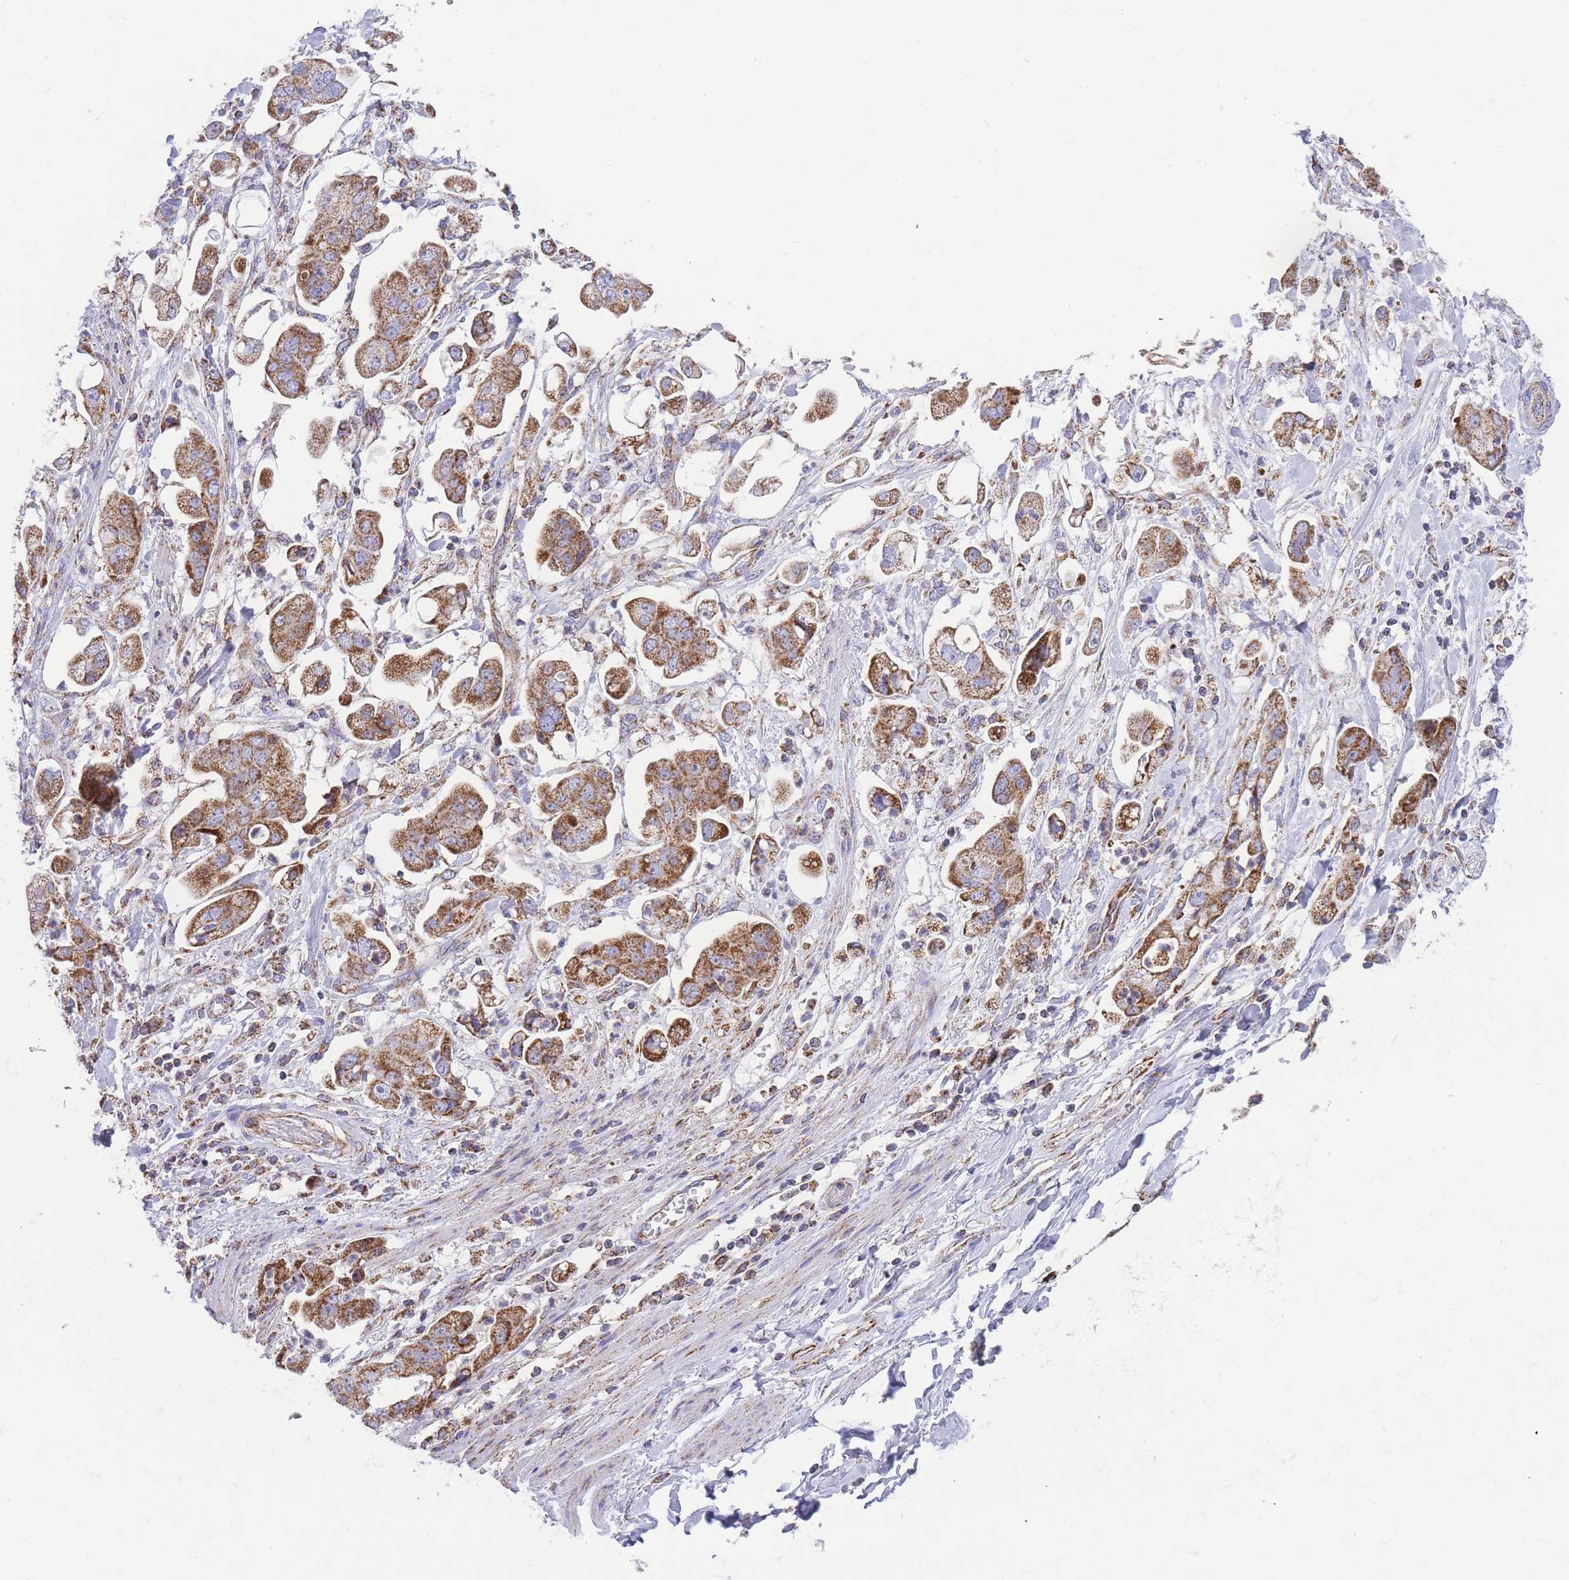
{"staining": {"intensity": "moderate", "quantity": ">75%", "location": "cytoplasmic/membranous"}, "tissue": "stomach cancer", "cell_type": "Tumor cells", "image_type": "cancer", "snomed": [{"axis": "morphology", "description": "Adenocarcinoma, NOS"}, {"axis": "topography", "description": "Stomach"}], "caption": "Immunohistochemistry (IHC) of adenocarcinoma (stomach) displays medium levels of moderate cytoplasmic/membranous staining in approximately >75% of tumor cells.", "gene": "GSTM1", "patient": {"sex": "male", "age": 62}}